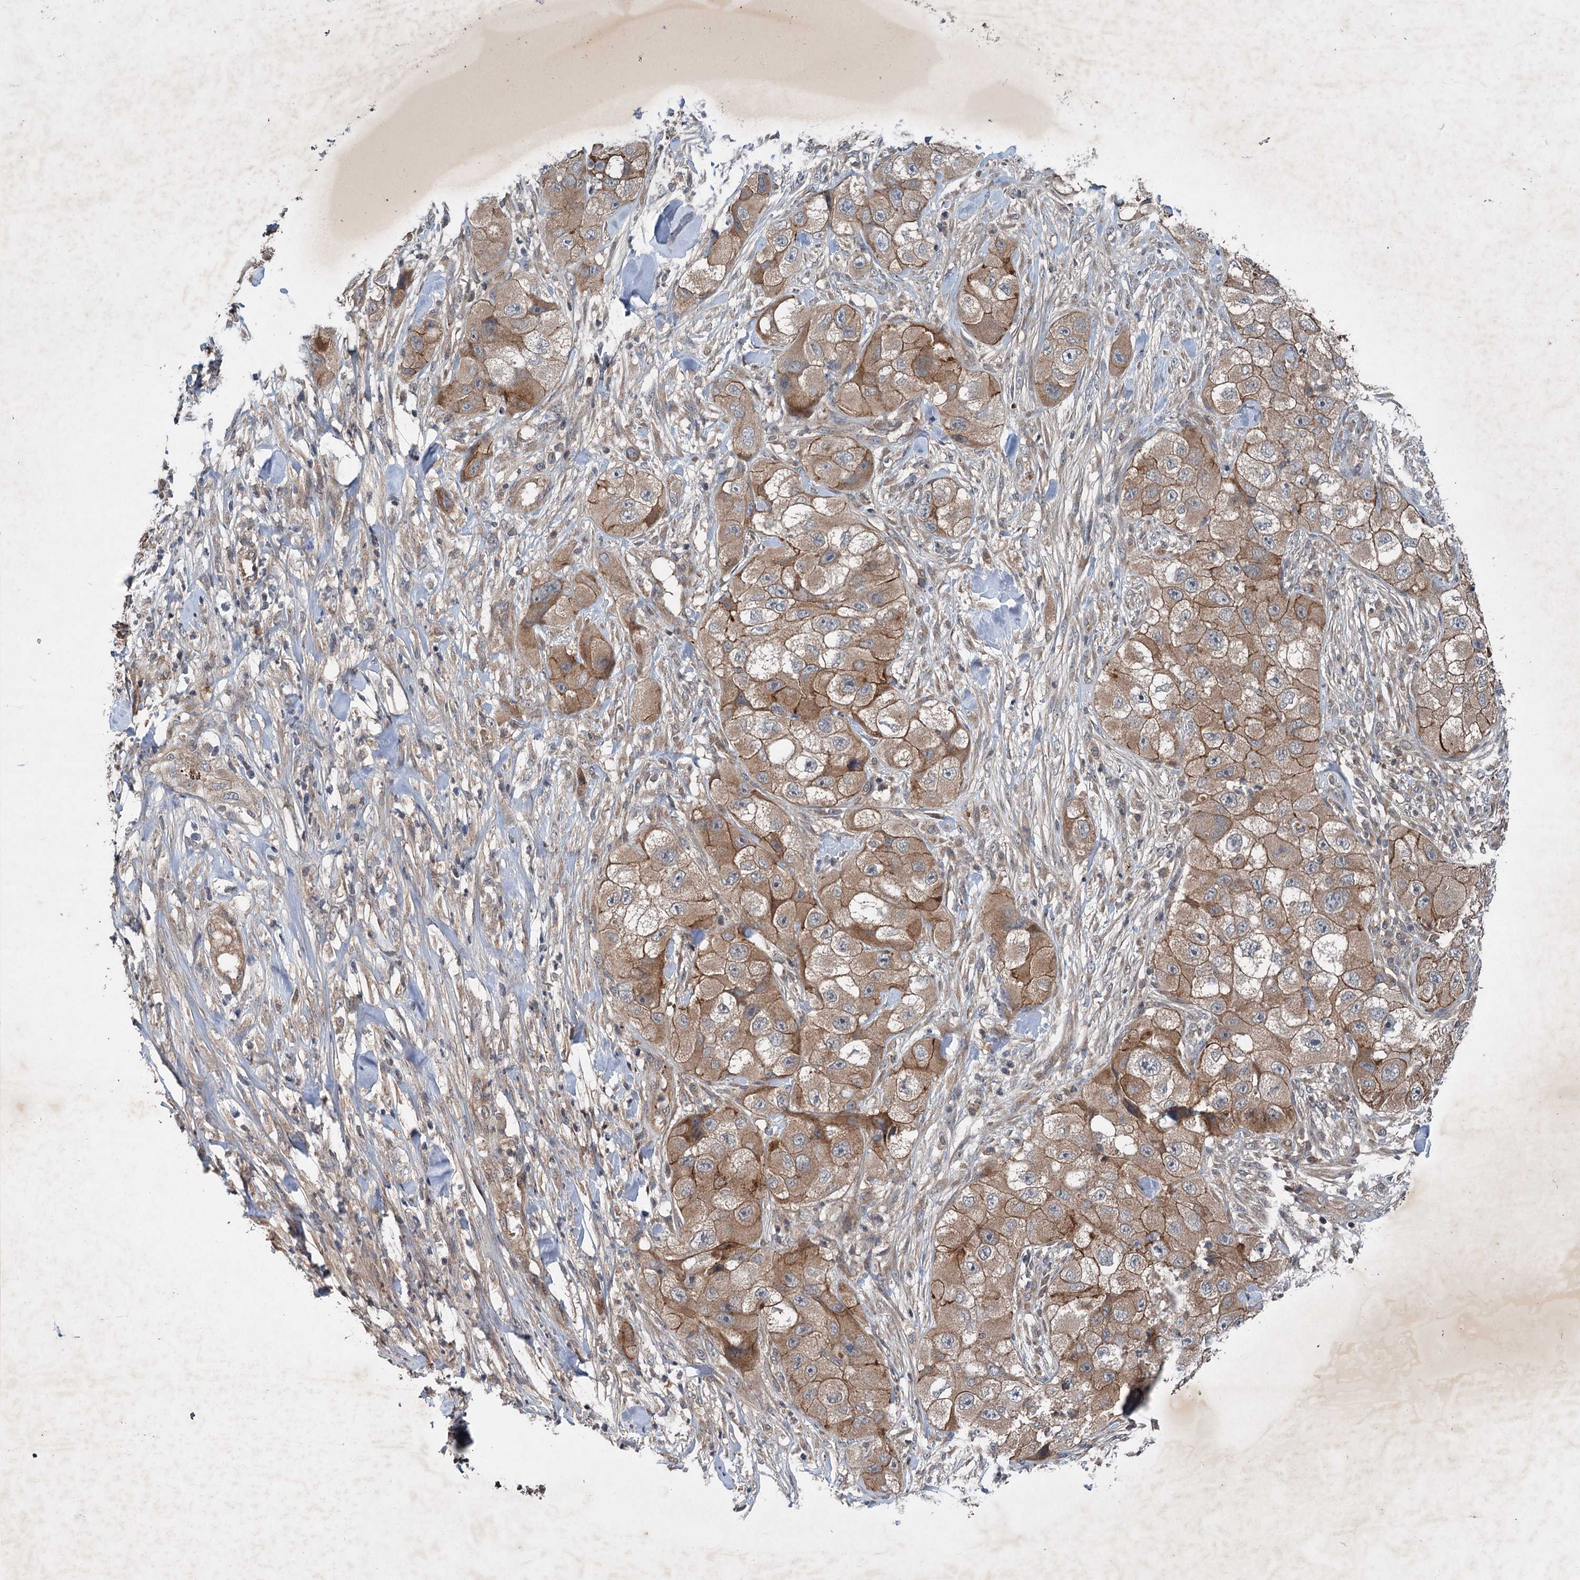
{"staining": {"intensity": "moderate", "quantity": ">75%", "location": "cytoplasmic/membranous"}, "tissue": "skin cancer", "cell_type": "Tumor cells", "image_type": "cancer", "snomed": [{"axis": "morphology", "description": "Squamous cell carcinoma, NOS"}, {"axis": "topography", "description": "Skin"}, {"axis": "topography", "description": "Subcutis"}], "caption": "Protein staining of skin cancer (squamous cell carcinoma) tissue exhibits moderate cytoplasmic/membranous expression in about >75% of tumor cells.", "gene": "N4BP2L2", "patient": {"sex": "male", "age": 73}}